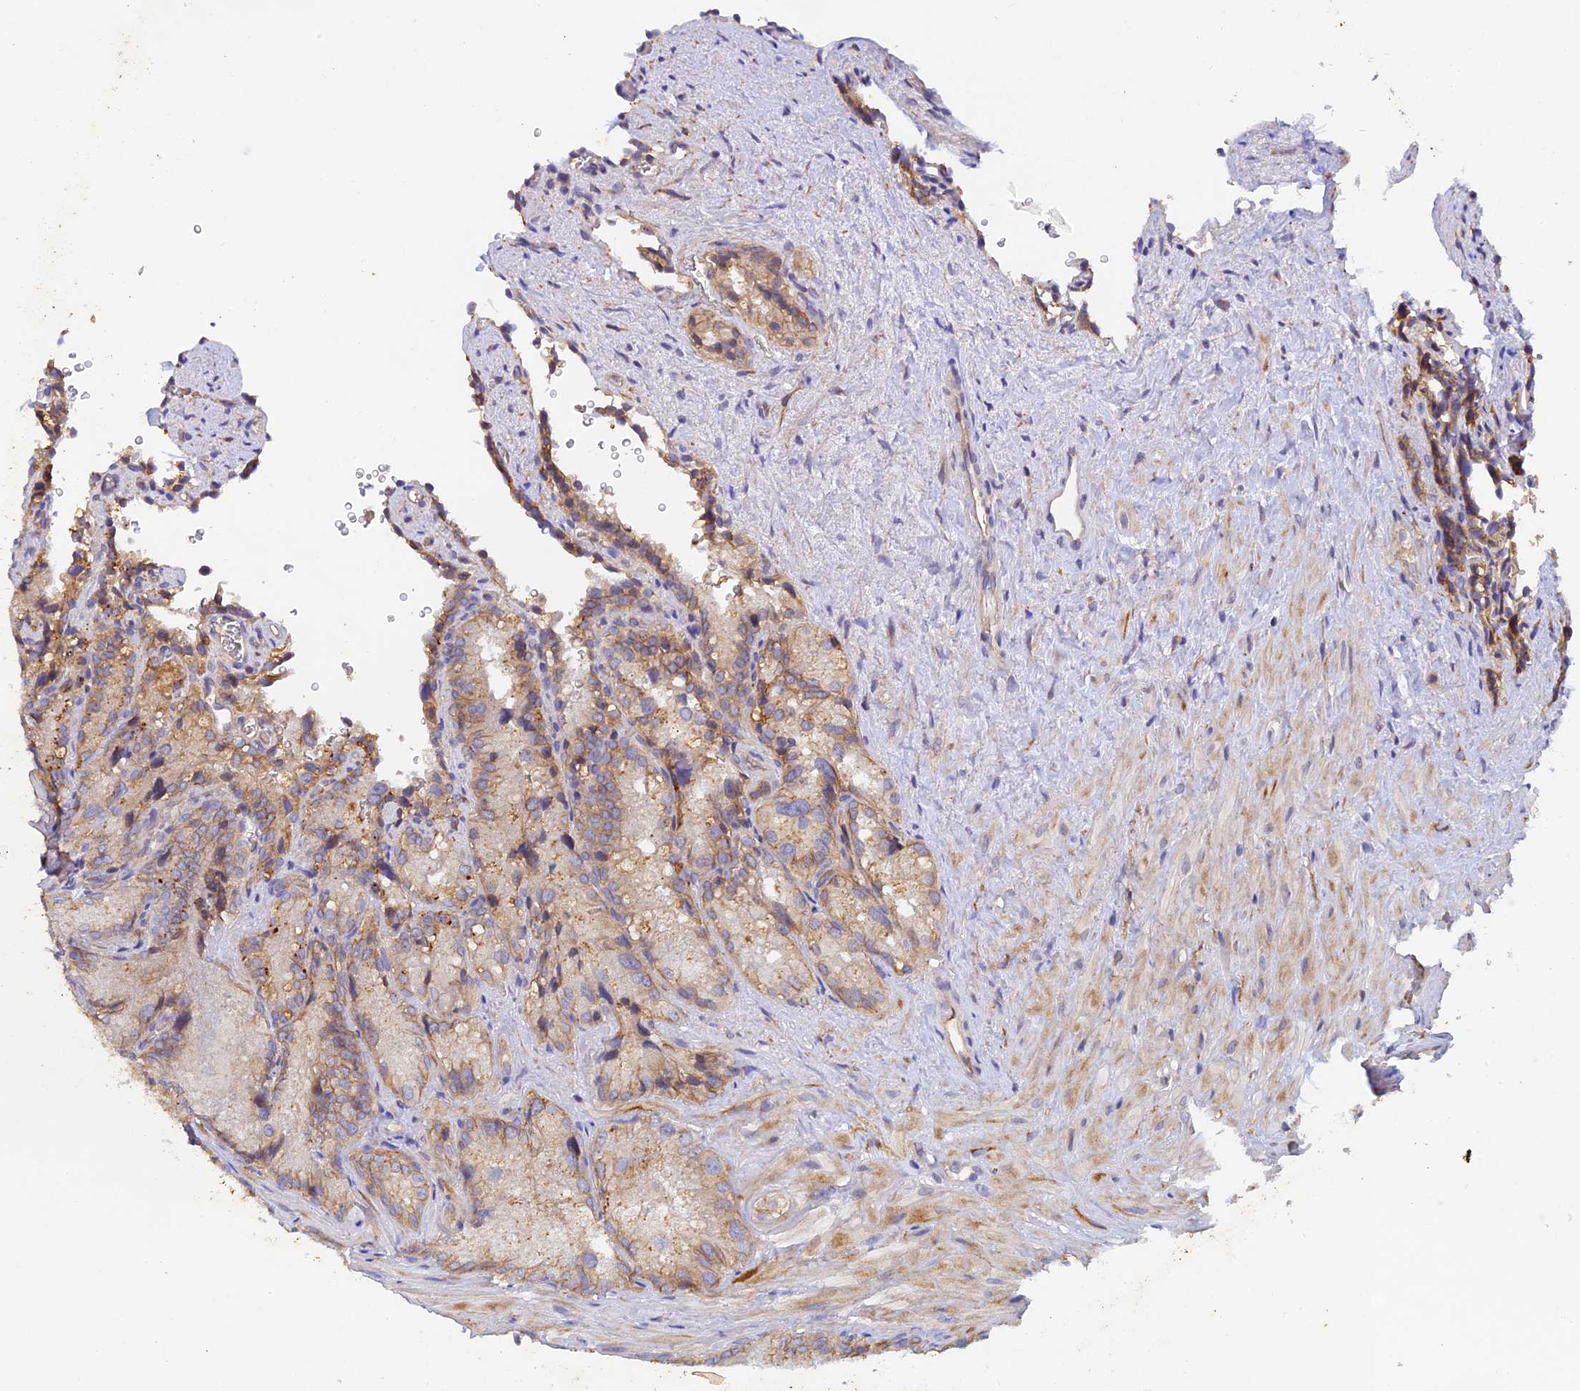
{"staining": {"intensity": "weak", "quantity": ">75%", "location": "cytoplasmic/membranous"}, "tissue": "seminal vesicle", "cell_type": "Glandular cells", "image_type": "normal", "snomed": [{"axis": "morphology", "description": "Normal tissue, NOS"}, {"axis": "topography", "description": "Seminal veicle"}], "caption": "DAB immunohistochemical staining of normal seminal vesicle displays weak cytoplasmic/membranous protein positivity in approximately >75% of glandular cells.", "gene": "MYO9A", "patient": {"sex": "male", "age": 62}}